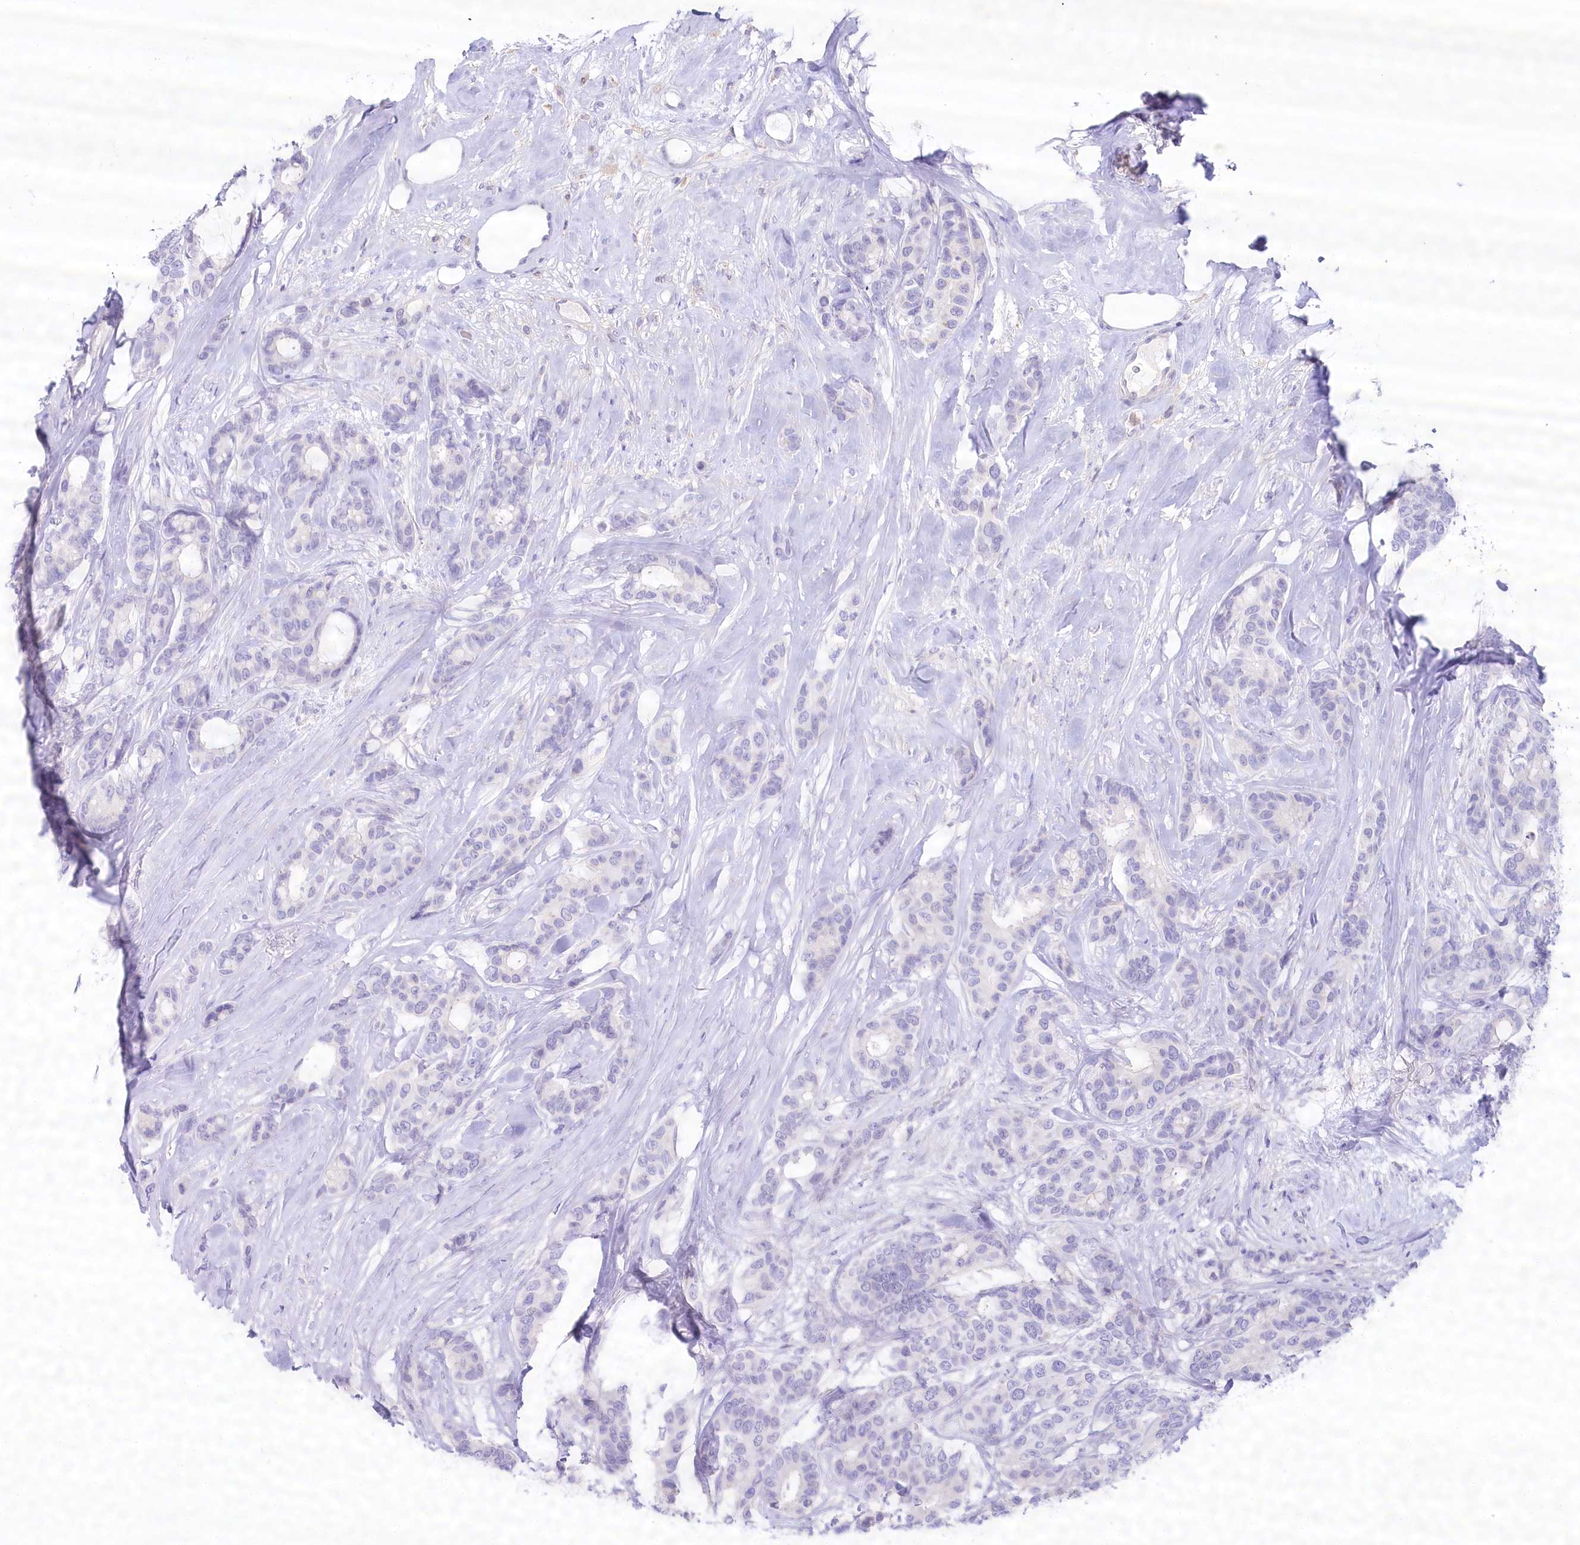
{"staining": {"intensity": "negative", "quantity": "none", "location": "none"}, "tissue": "breast cancer", "cell_type": "Tumor cells", "image_type": "cancer", "snomed": [{"axis": "morphology", "description": "Duct carcinoma"}, {"axis": "topography", "description": "Breast"}], "caption": "Human breast cancer stained for a protein using immunohistochemistry exhibits no expression in tumor cells.", "gene": "MYOZ1", "patient": {"sex": "female", "age": 87}}